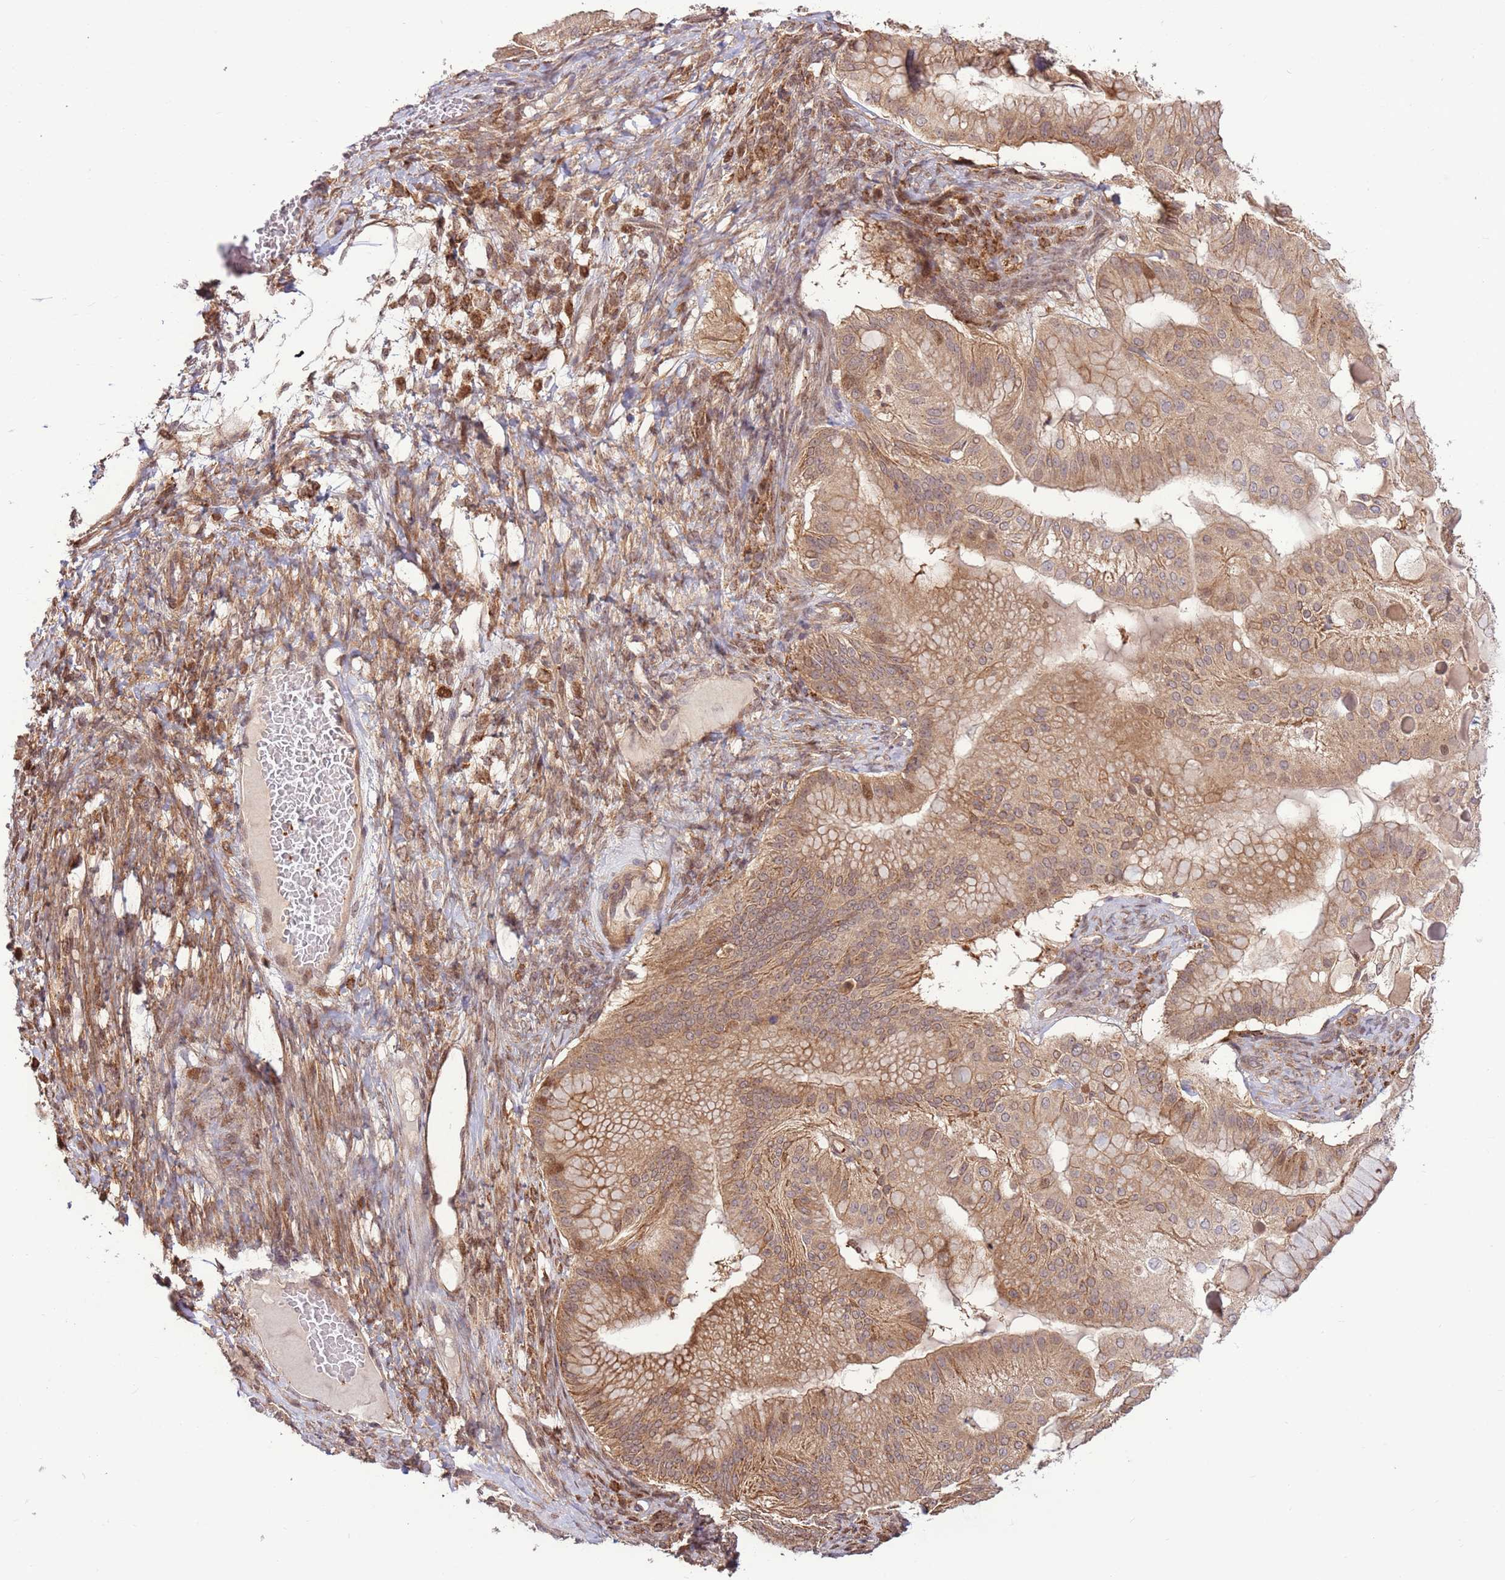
{"staining": {"intensity": "moderate", "quantity": ">75%", "location": "cytoplasmic/membranous,nuclear"}, "tissue": "ovarian cancer", "cell_type": "Tumor cells", "image_type": "cancer", "snomed": [{"axis": "morphology", "description": "Cystadenocarcinoma, mucinous, NOS"}, {"axis": "topography", "description": "Ovary"}], "caption": "Immunohistochemistry (IHC) micrograph of human ovarian cancer (mucinous cystadenocarcinoma) stained for a protein (brown), which demonstrates medium levels of moderate cytoplasmic/membranous and nuclear expression in about >75% of tumor cells.", "gene": "CCDC112", "patient": {"sex": "female", "age": 61}}